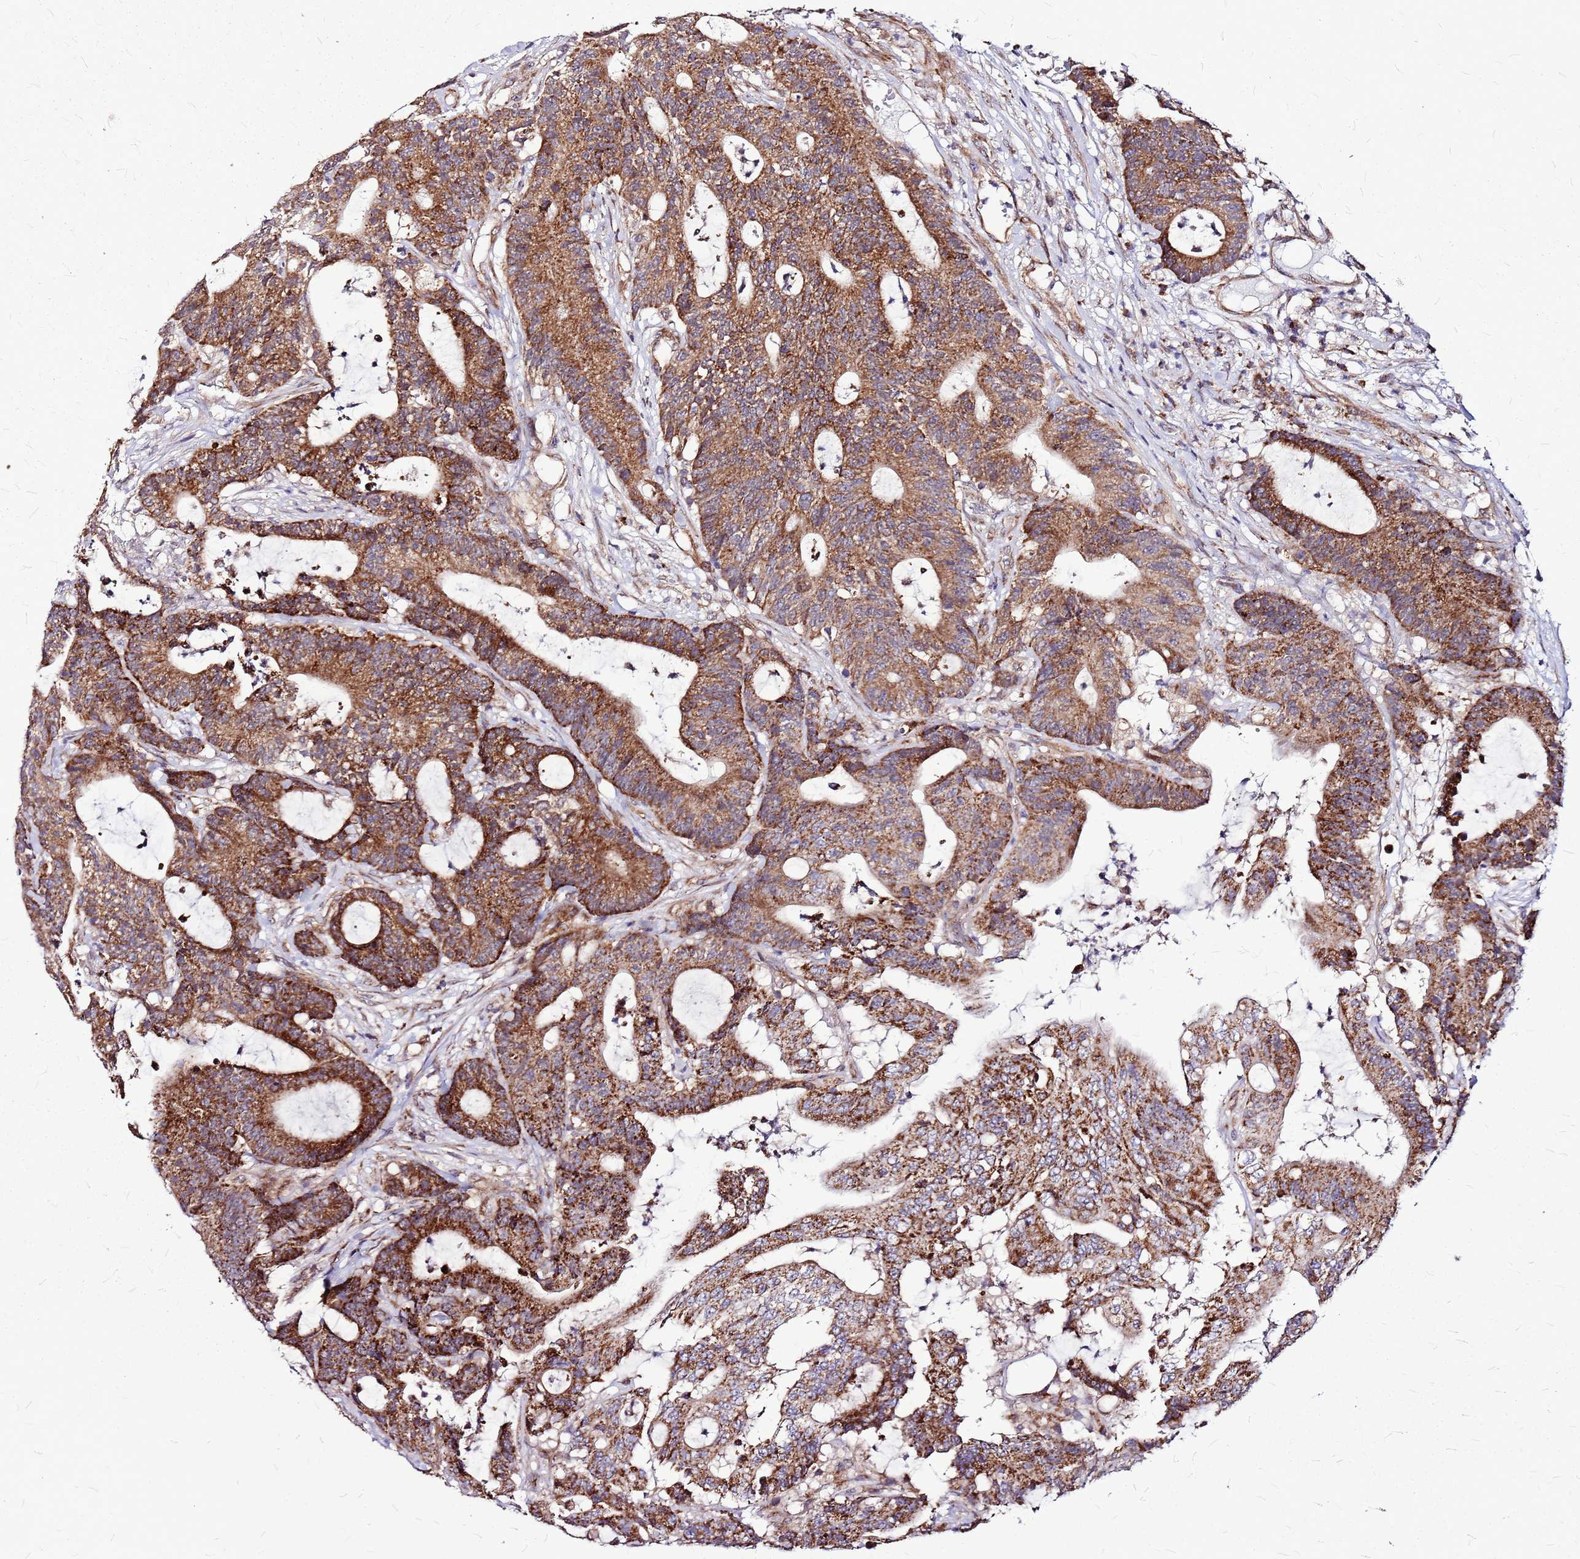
{"staining": {"intensity": "strong", "quantity": ">75%", "location": "cytoplasmic/membranous"}, "tissue": "colorectal cancer", "cell_type": "Tumor cells", "image_type": "cancer", "snomed": [{"axis": "morphology", "description": "Adenocarcinoma, NOS"}, {"axis": "topography", "description": "Colon"}], "caption": "There is high levels of strong cytoplasmic/membranous expression in tumor cells of adenocarcinoma (colorectal), as demonstrated by immunohistochemical staining (brown color).", "gene": "OR51T1", "patient": {"sex": "female", "age": 84}}